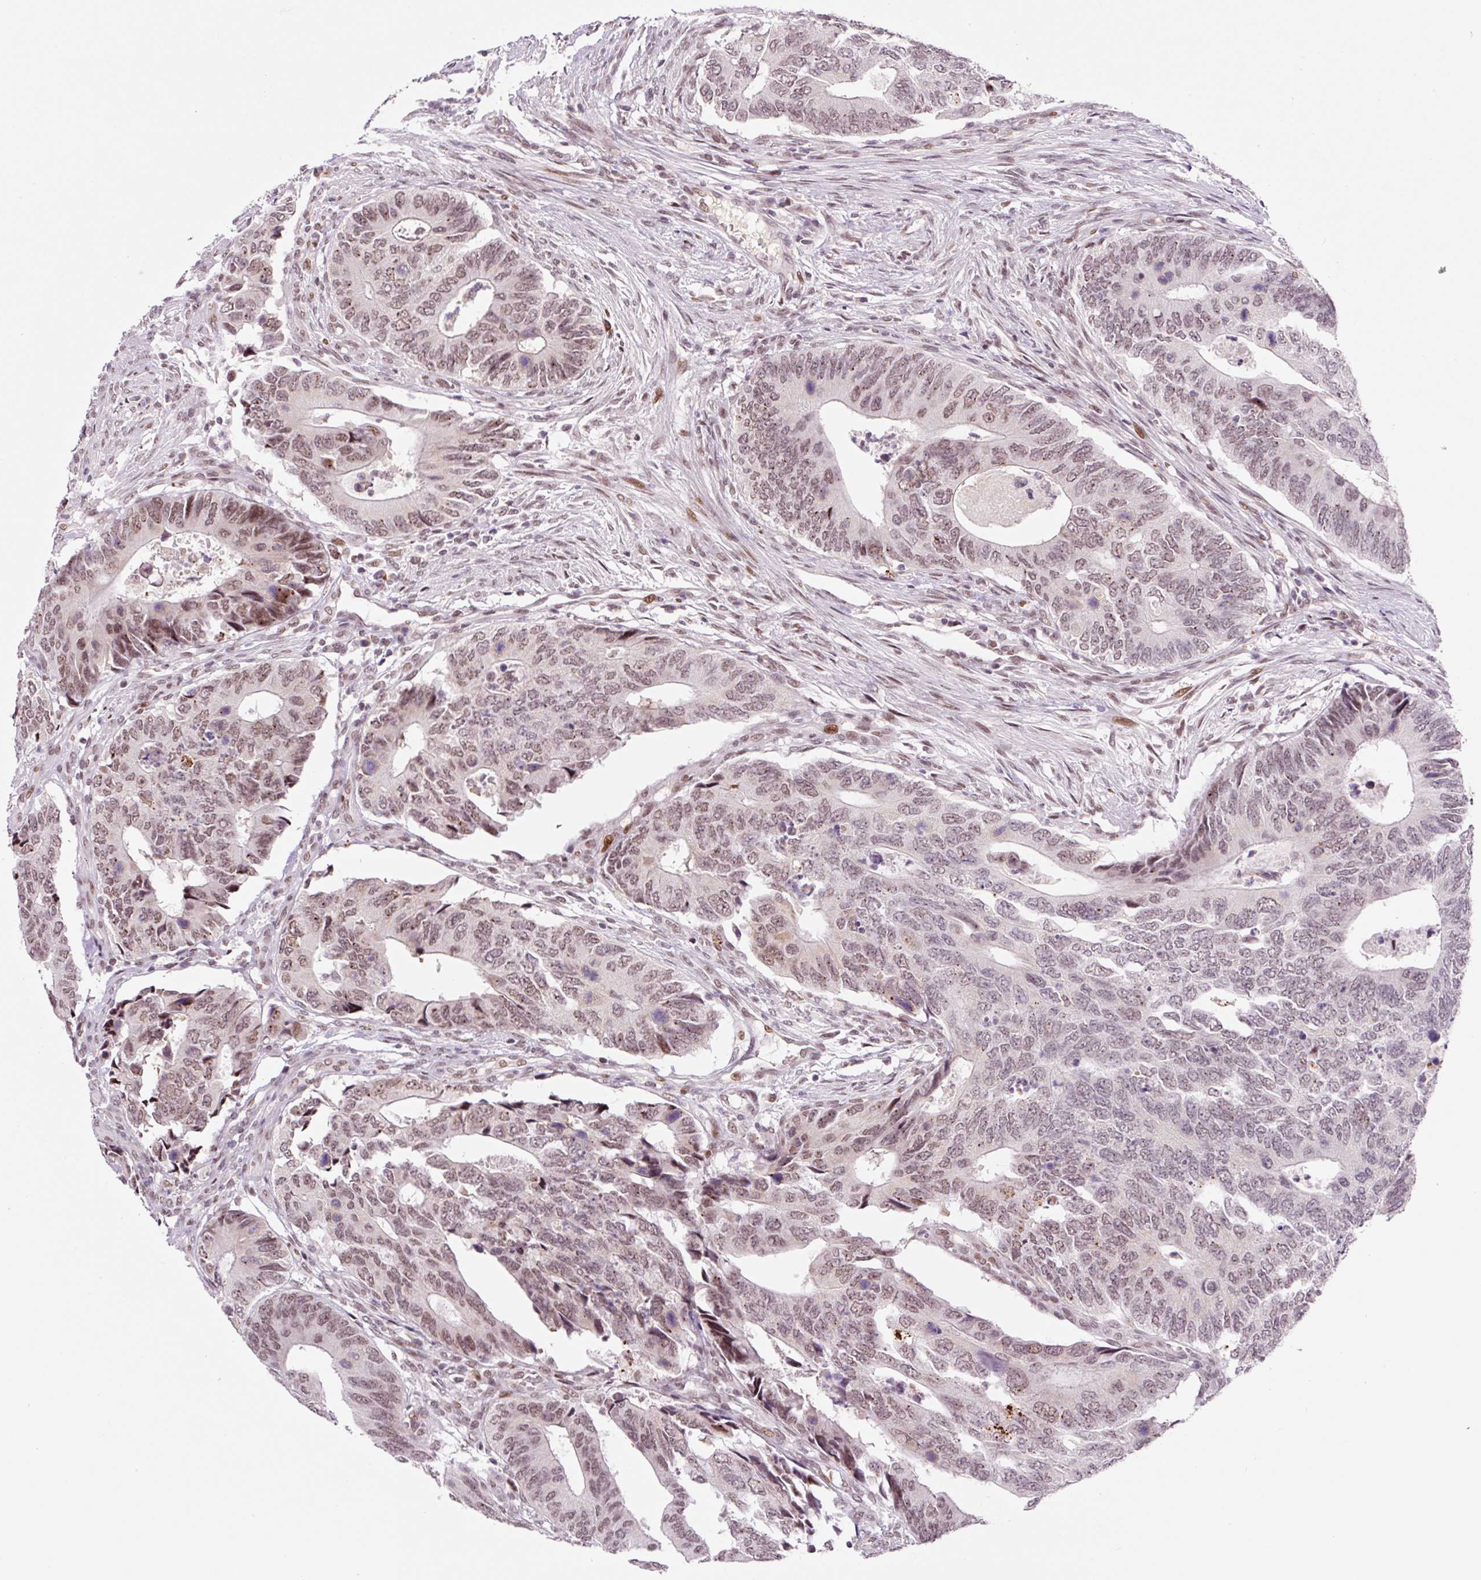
{"staining": {"intensity": "moderate", "quantity": ">75%", "location": "nuclear"}, "tissue": "colorectal cancer", "cell_type": "Tumor cells", "image_type": "cancer", "snomed": [{"axis": "morphology", "description": "Adenocarcinoma, NOS"}, {"axis": "topography", "description": "Colon"}], "caption": "The histopathology image displays a brown stain indicating the presence of a protein in the nuclear of tumor cells in colorectal cancer (adenocarcinoma).", "gene": "CCNL2", "patient": {"sex": "male", "age": 87}}